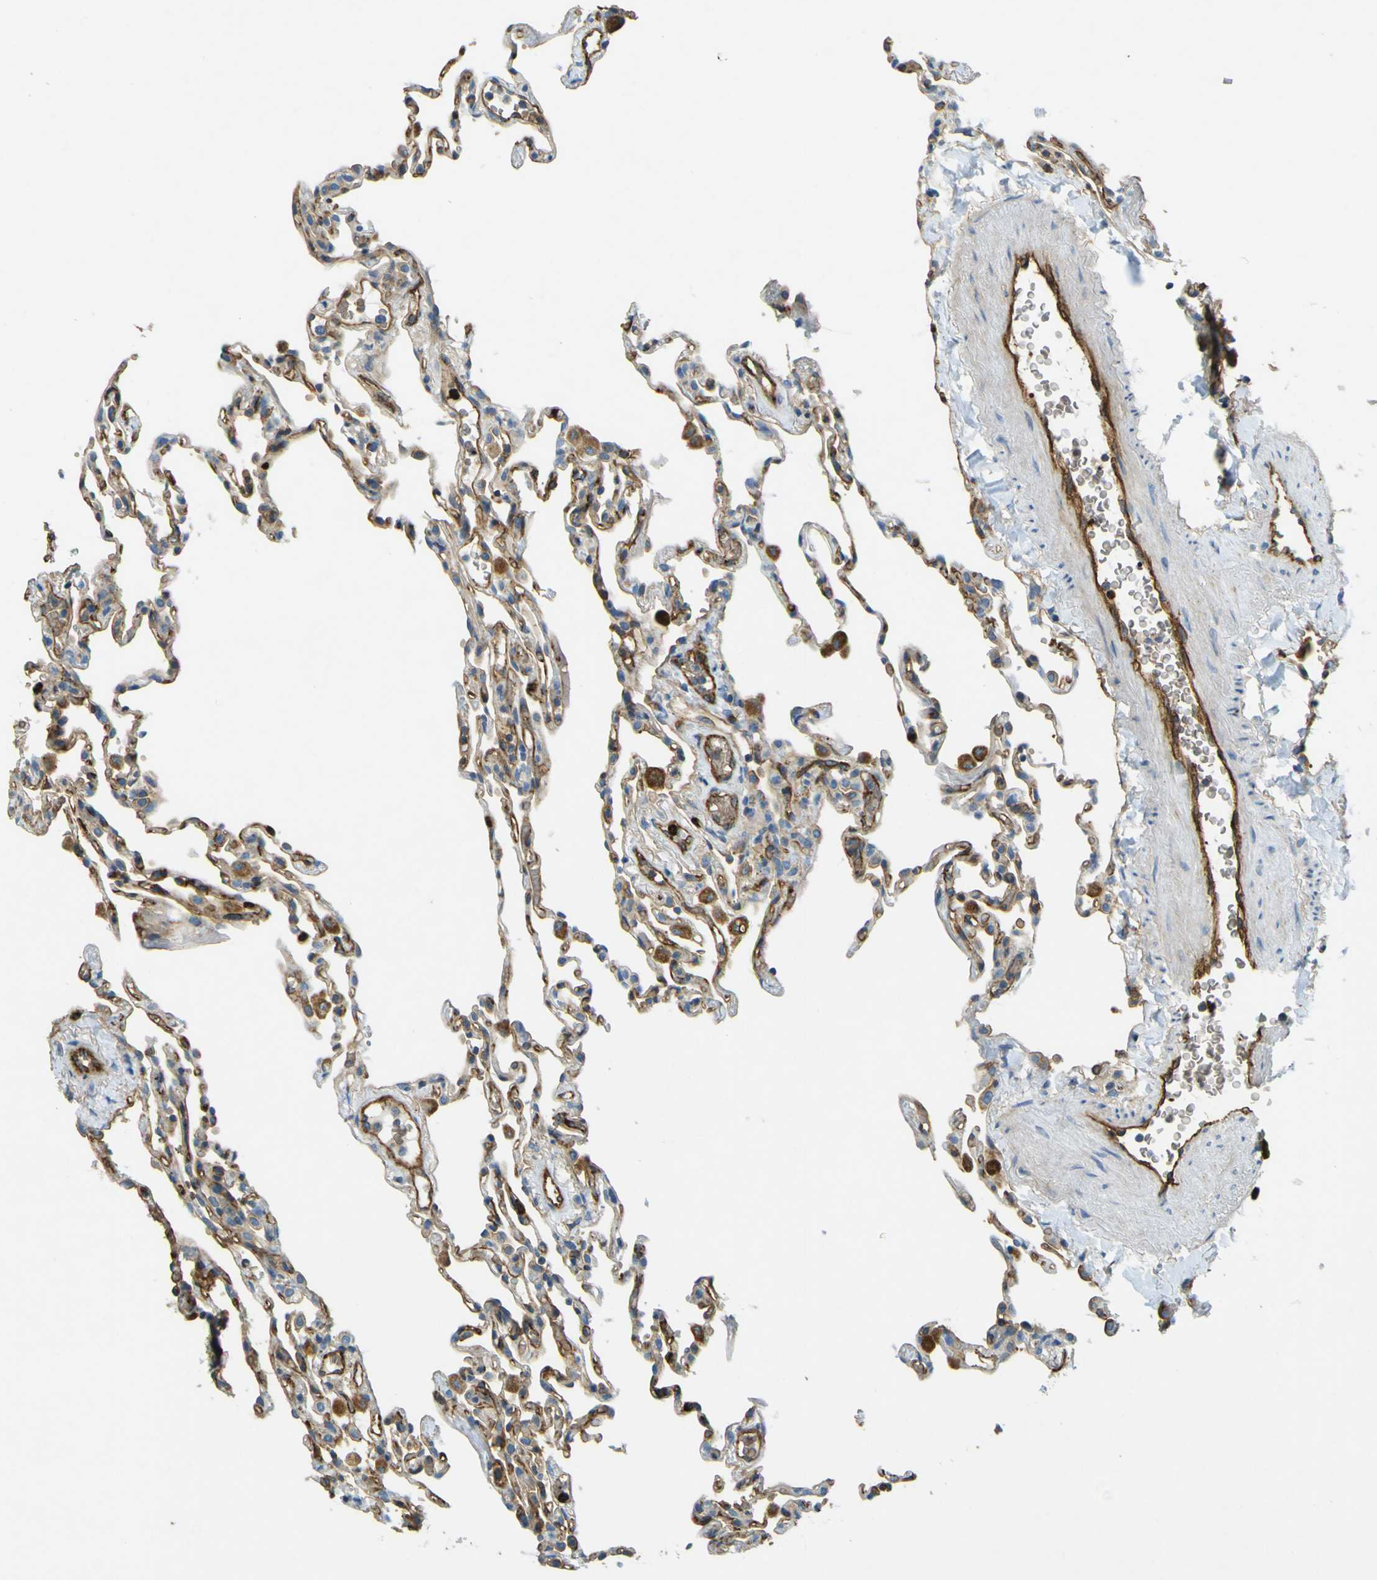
{"staining": {"intensity": "moderate", "quantity": "25%-75%", "location": "cytoplasmic/membranous"}, "tissue": "lung", "cell_type": "Alveolar cells", "image_type": "normal", "snomed": [{"axis": "morphology", "description": "Normal tissue, NOS"}, {"axis": "topography", "description": "Lung"}], "caption": "Human lung stained with a protein marker displays moderate staining in alveolar cells.", "gene": "PLXDC1", "patient": {"sex": "male", "age": 59}}